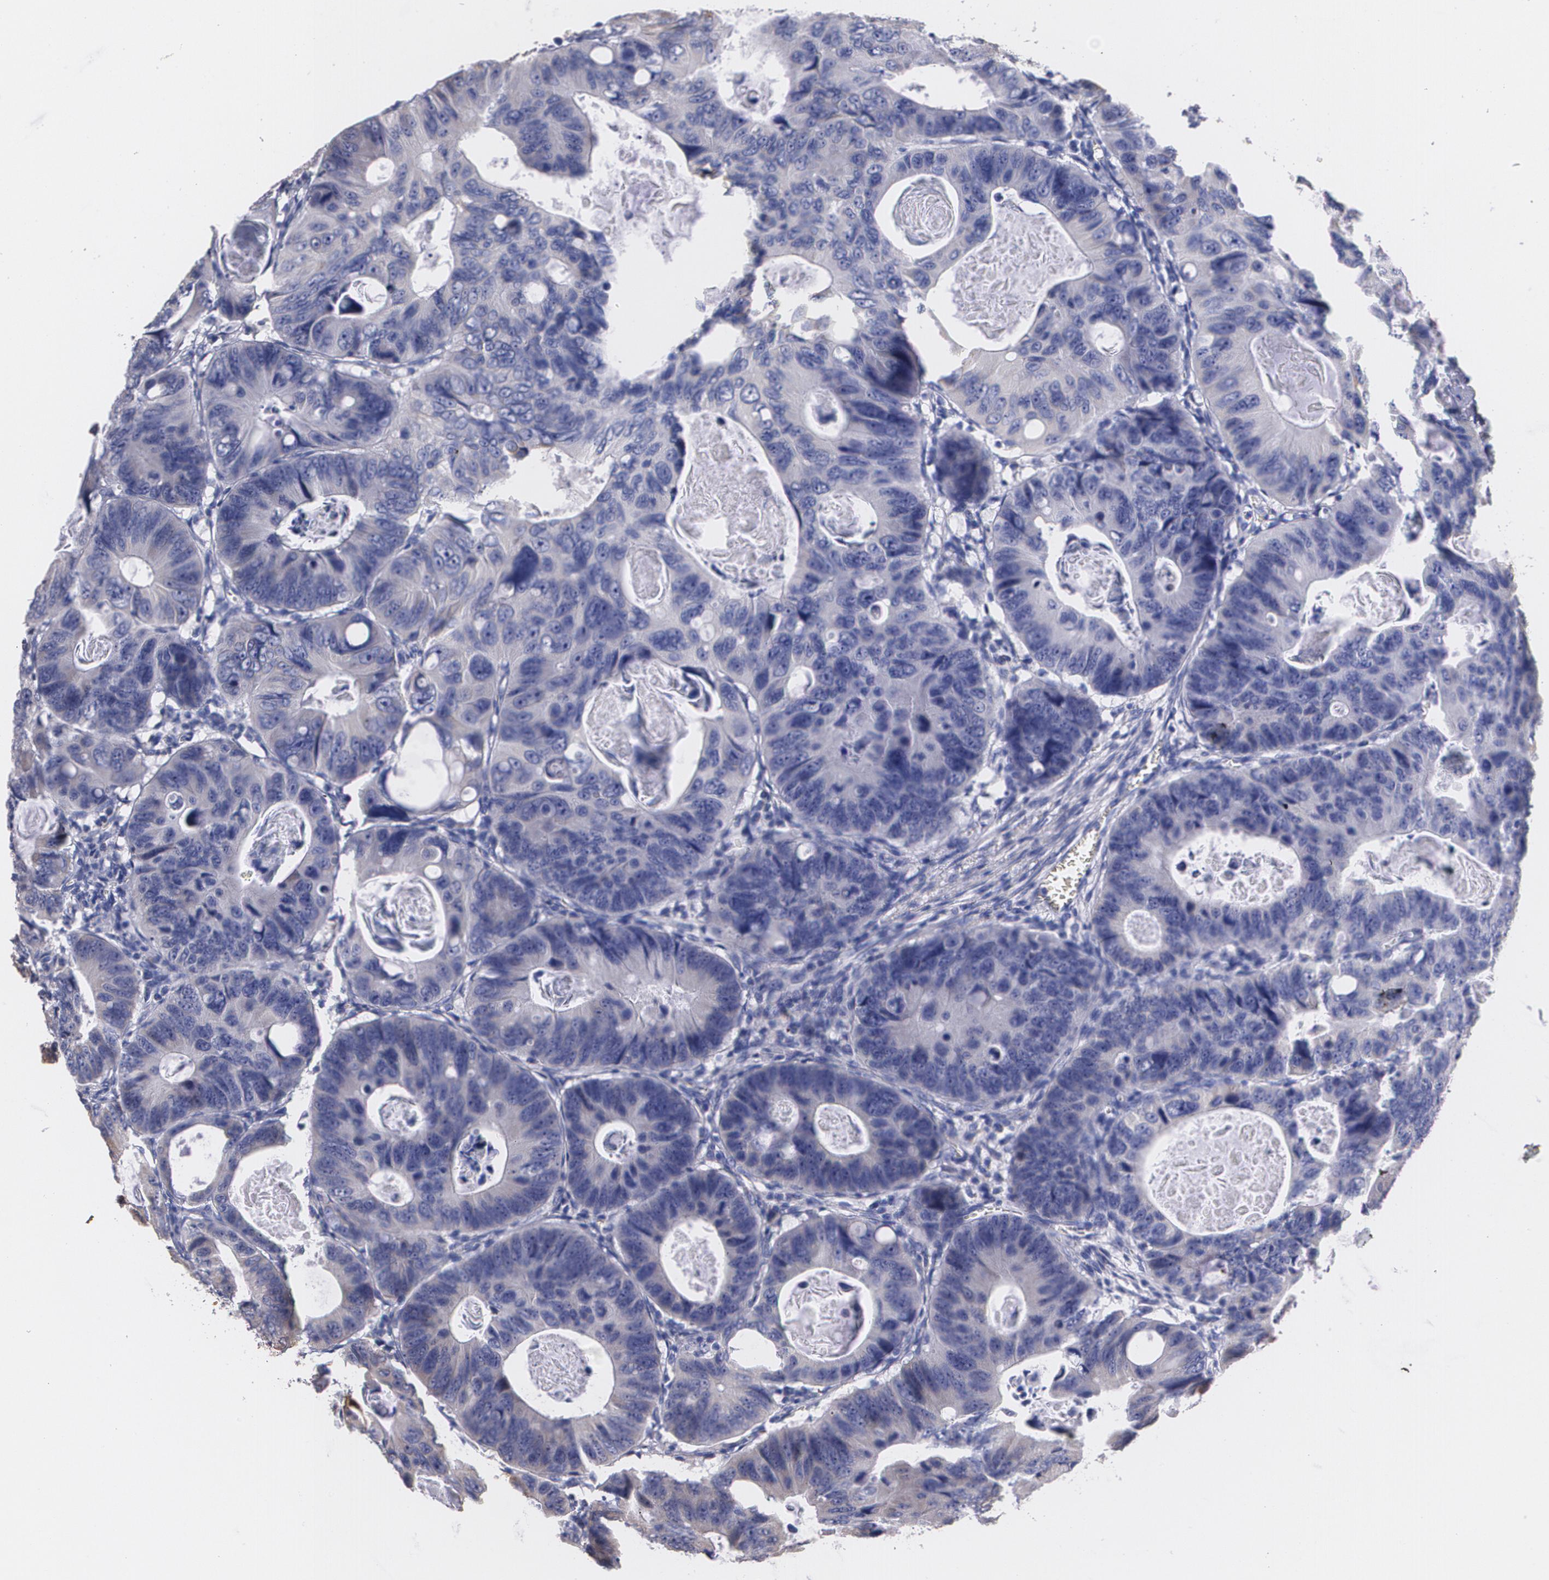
{"staining": {"intensity": "weak", "quantity": "<25%", "location": "cytoplasmic/membranous"}, "tissue": "colorectal cancer", "cell_type": "Tumor cells", "image_type": "cancer", "snomed": [{"axis": "morphology", "description": "Adenocarcinoma, NOS"}, {"axis": "topography", "description": "Colon"}], "caption": "The photomicrograph exhibits no staining of tumor cells in adenocarcinoma (colorectal).", "gene": "AMBP", "patient": {"sex": "female", "age": 55}}